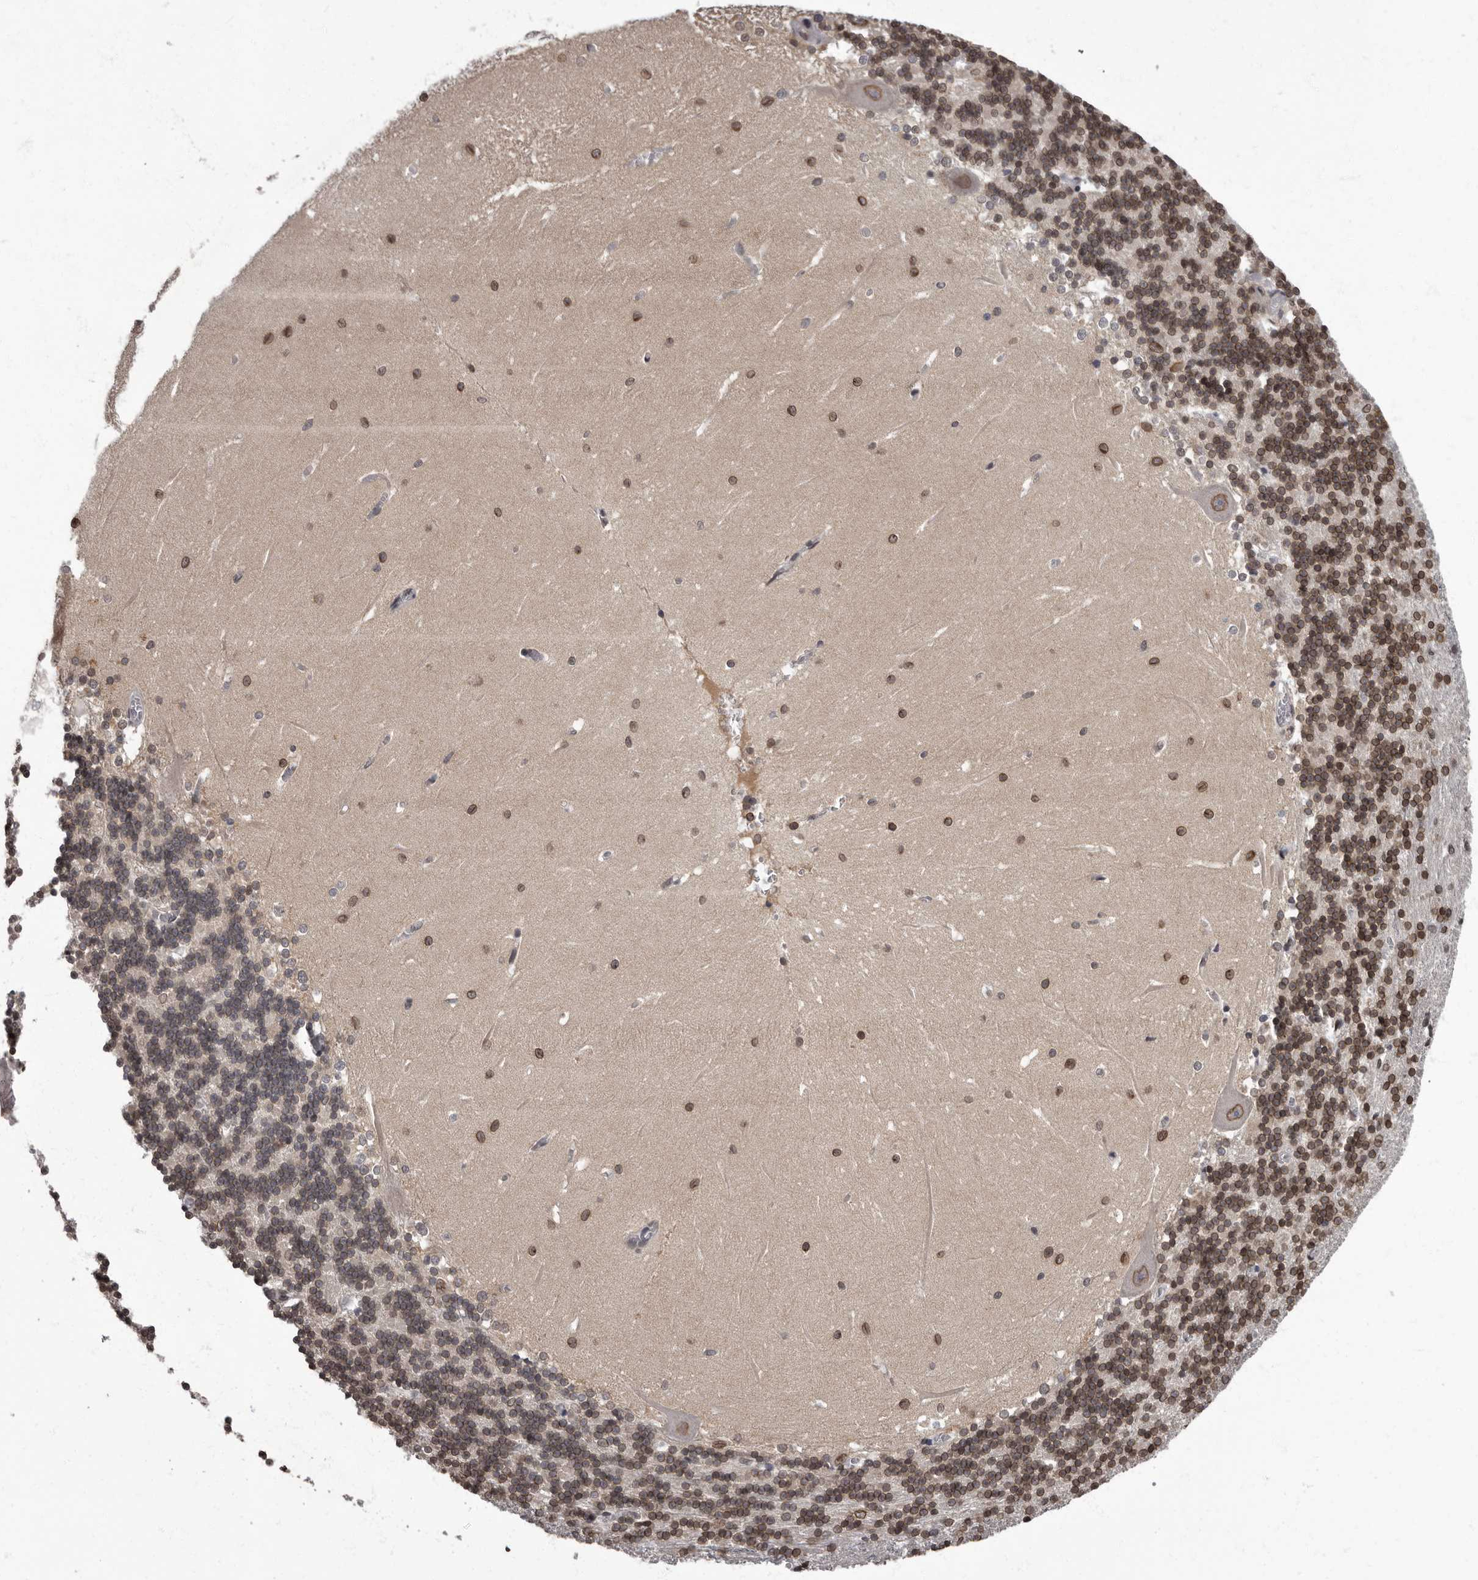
{"staining": {"intensity": "strong", "quantity": "25%-75%", "location": "cytoplasmic/membranous,nuclear"}, "tissue": "cerebellum", "cell_type": "Cells in granular layer", "image_type": "normal", "snomed": [{"axis": "morphology", "description": "Normal tissue, NOS"}, {"axis": "topography", "description": "Cerebellum"}], "caption": "Strong cytoplasmic/membranous,nuclear positivity for a protein is seen in approximately 25%-75% of cells in granular layer of normal cerebellum using immunohistochemistry.", "gene": "C1orf50", "patient": {"sex": "male", "age": 37}}